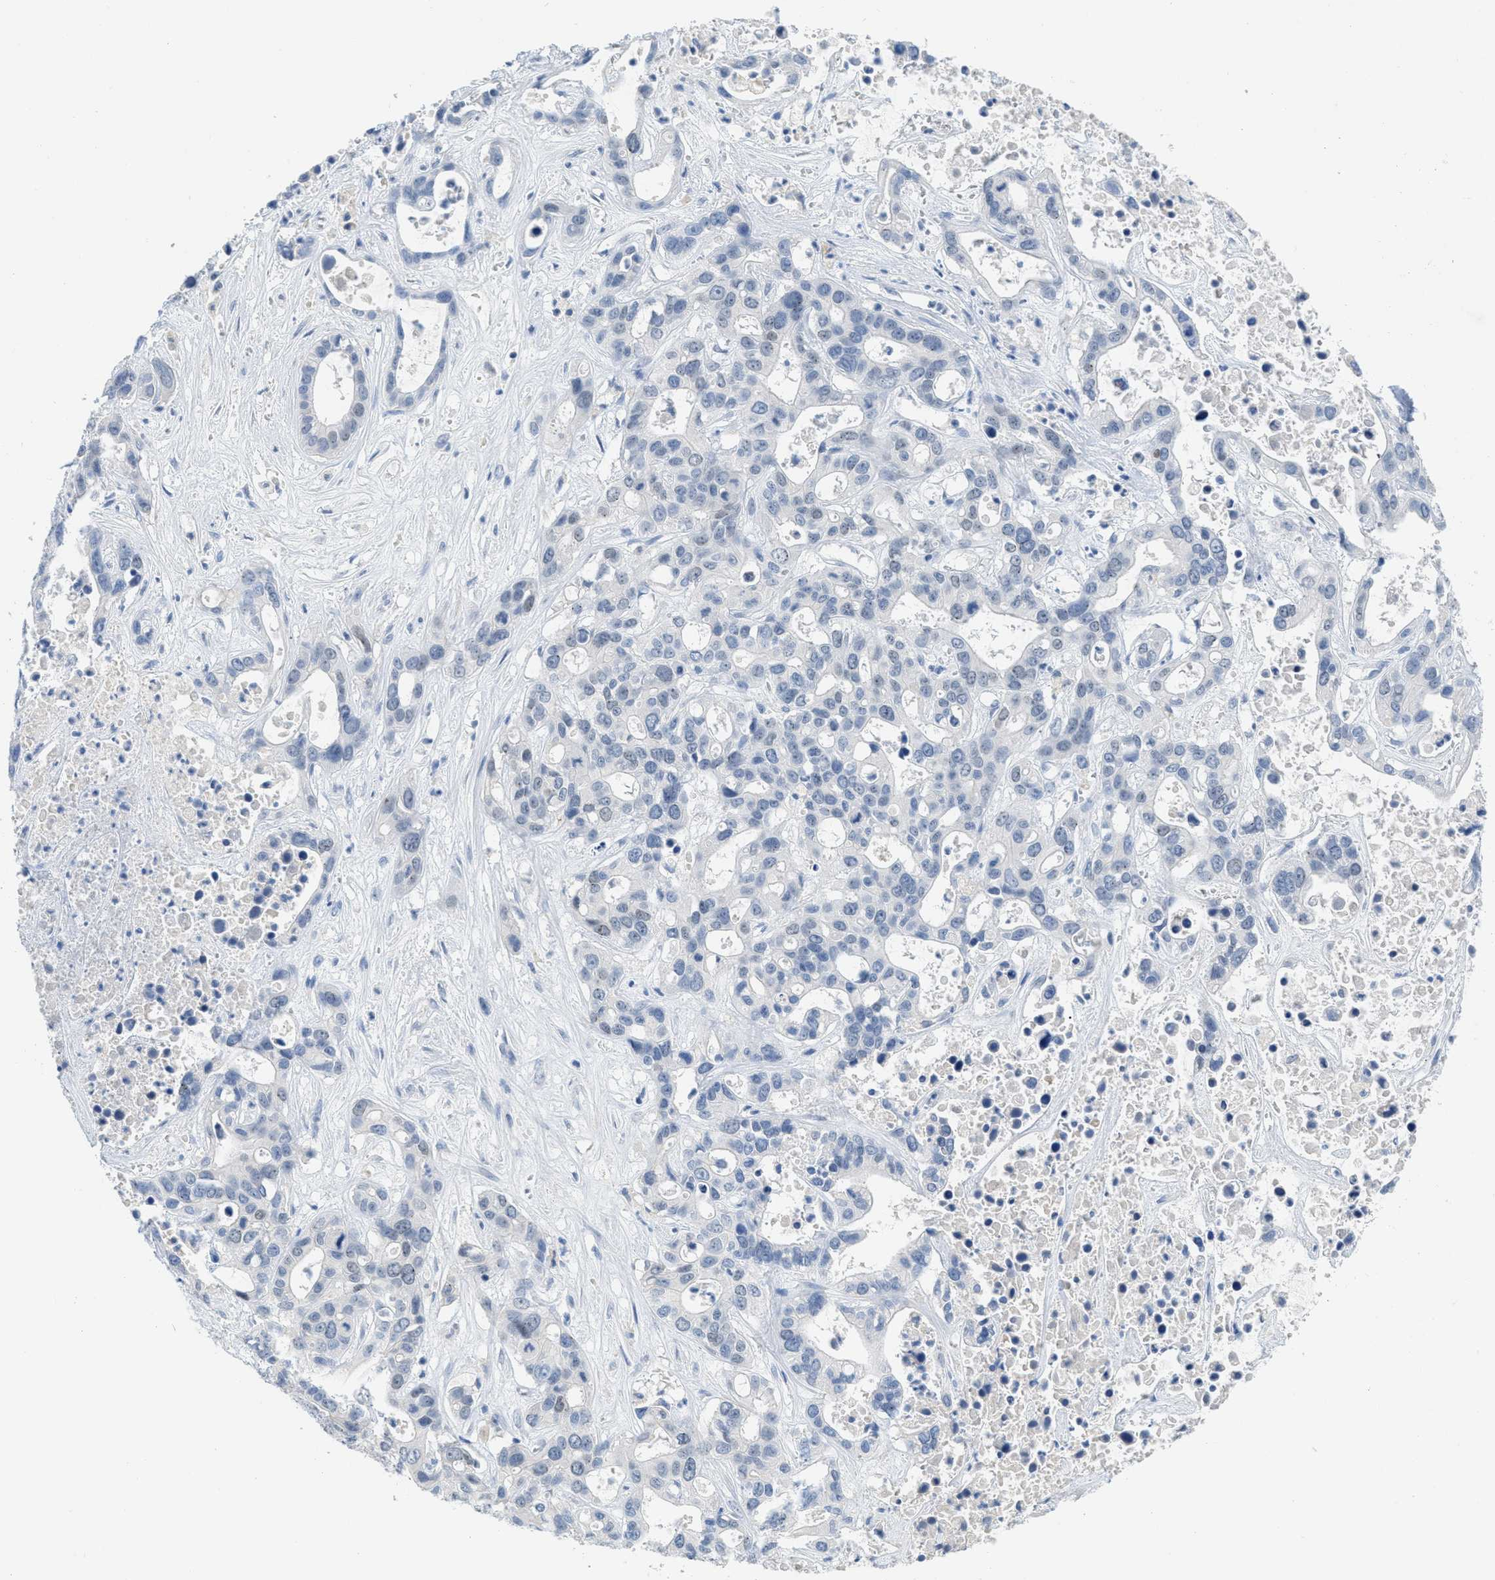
{"staining": {"intensity": "negative", "quantity": "none", "location": "none"}, "tissue": "liver cancer", "cell_type": "Tumor cells", "image_type": "cancer", "snomed": [{"axis": "morphology", "description": "Cholangiocarcinoma"}, {"axis": "topography", "description": "Liver"}], "caption": "Tumor cells are negative for protein expression in human cholangiocarcinoma (liver). (Immunohistochemistry (ihc), brightfield microscopy, high magnification).", "gene": "HSF2", "patient": {"sex": "female", "age": 65}}